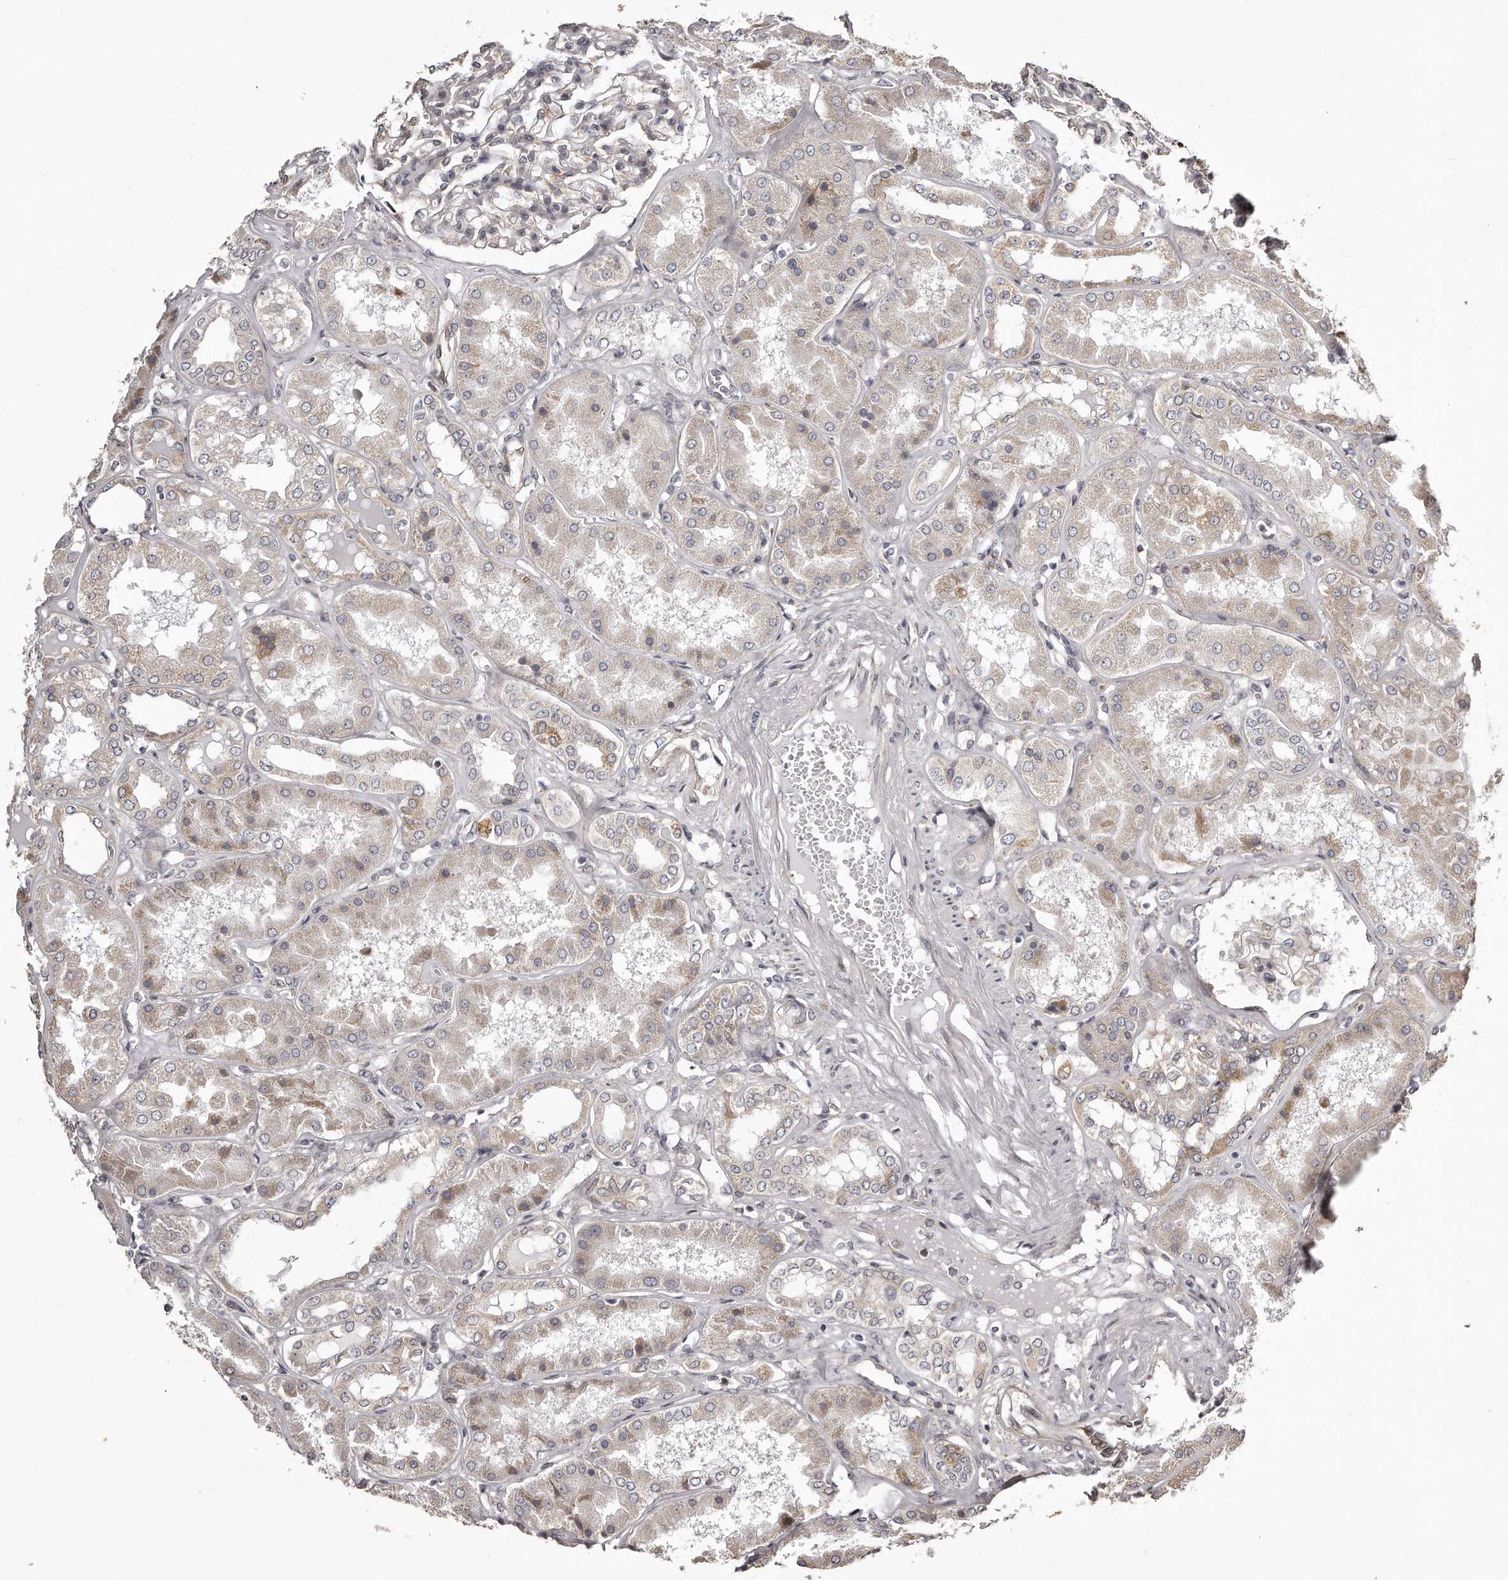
{"staining": {"intensity": "negative", "quantity": "none", "location": "none"}, "tissue": "kidney", "cell_type": "Cells in glomeruli", "image_type": "normal", "snomed": [{"axis": "morphology", "description": "Normal tissue, NOS"}, {"axis": "topography", "description": "Kidney"}], "caption": "An image of human kidney is negative for staining in cells in glomeruli. The staining is performed using DAB brown chromogen with nuclei counter-stained in using hematoxylin.", "gene": "TRAPPC14", "patient": {"sex": "female", "age": 56}}